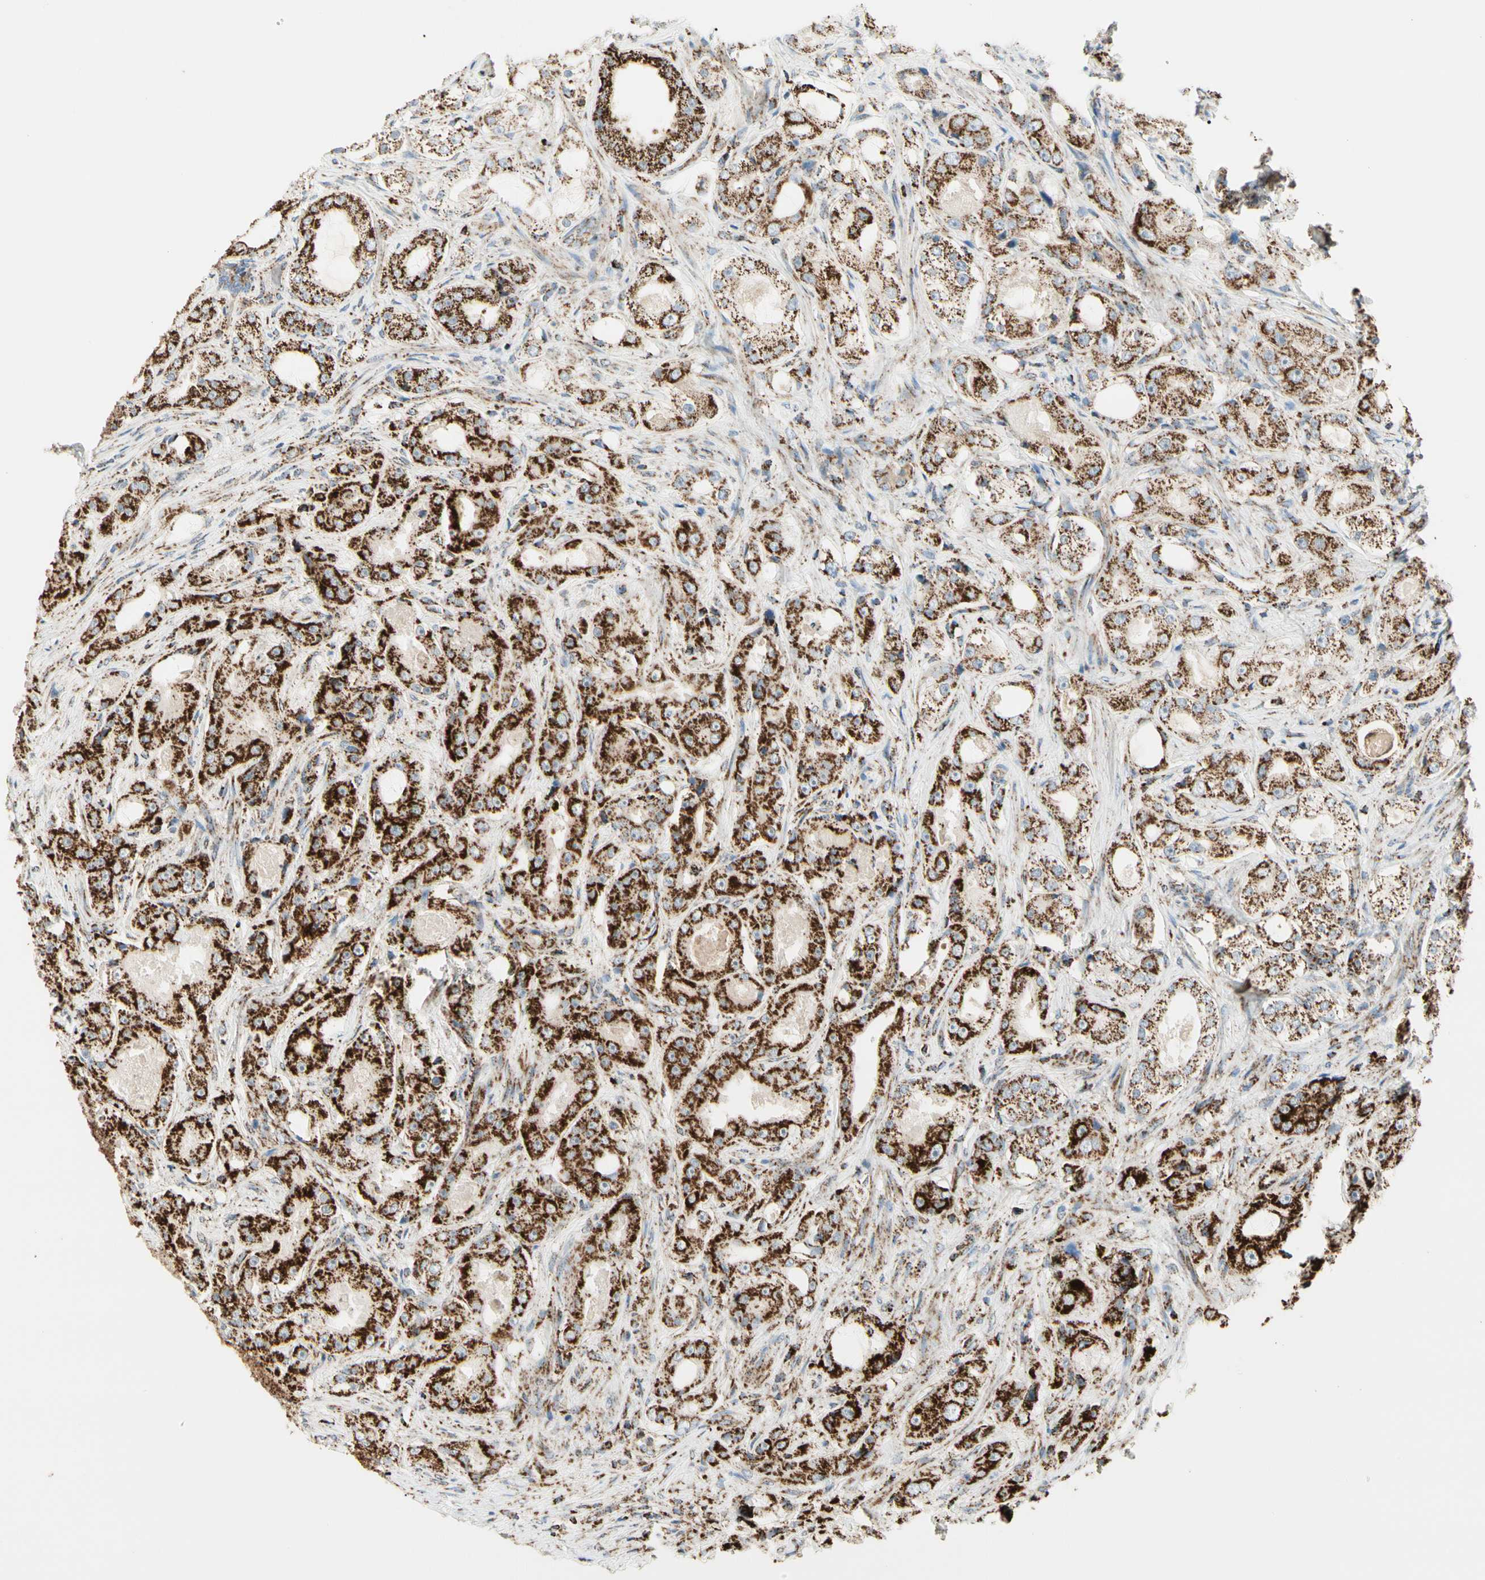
{"staining": {"intensity": "strong", "quantity": ">75%", "location": "cytoplasmic/membranous"}, "tissue": "prostate cancer", "cell_type": "Tumor cells", "image_type": "cancer", "snomed": [{"axis": "morphology", "description": "Adenocarcinoma, High grade"}, {"axis": "topography", "description": "Prostate"}], "caption": "About >75% of tumor cells in human prostate adenocarcinoma (high-grade) show strong cytoplasmic/membranous protein staining as visualized by brown immunohistochemical staining.", "gene": "ME2", "patient": {"sex": "male", "age": 73}}